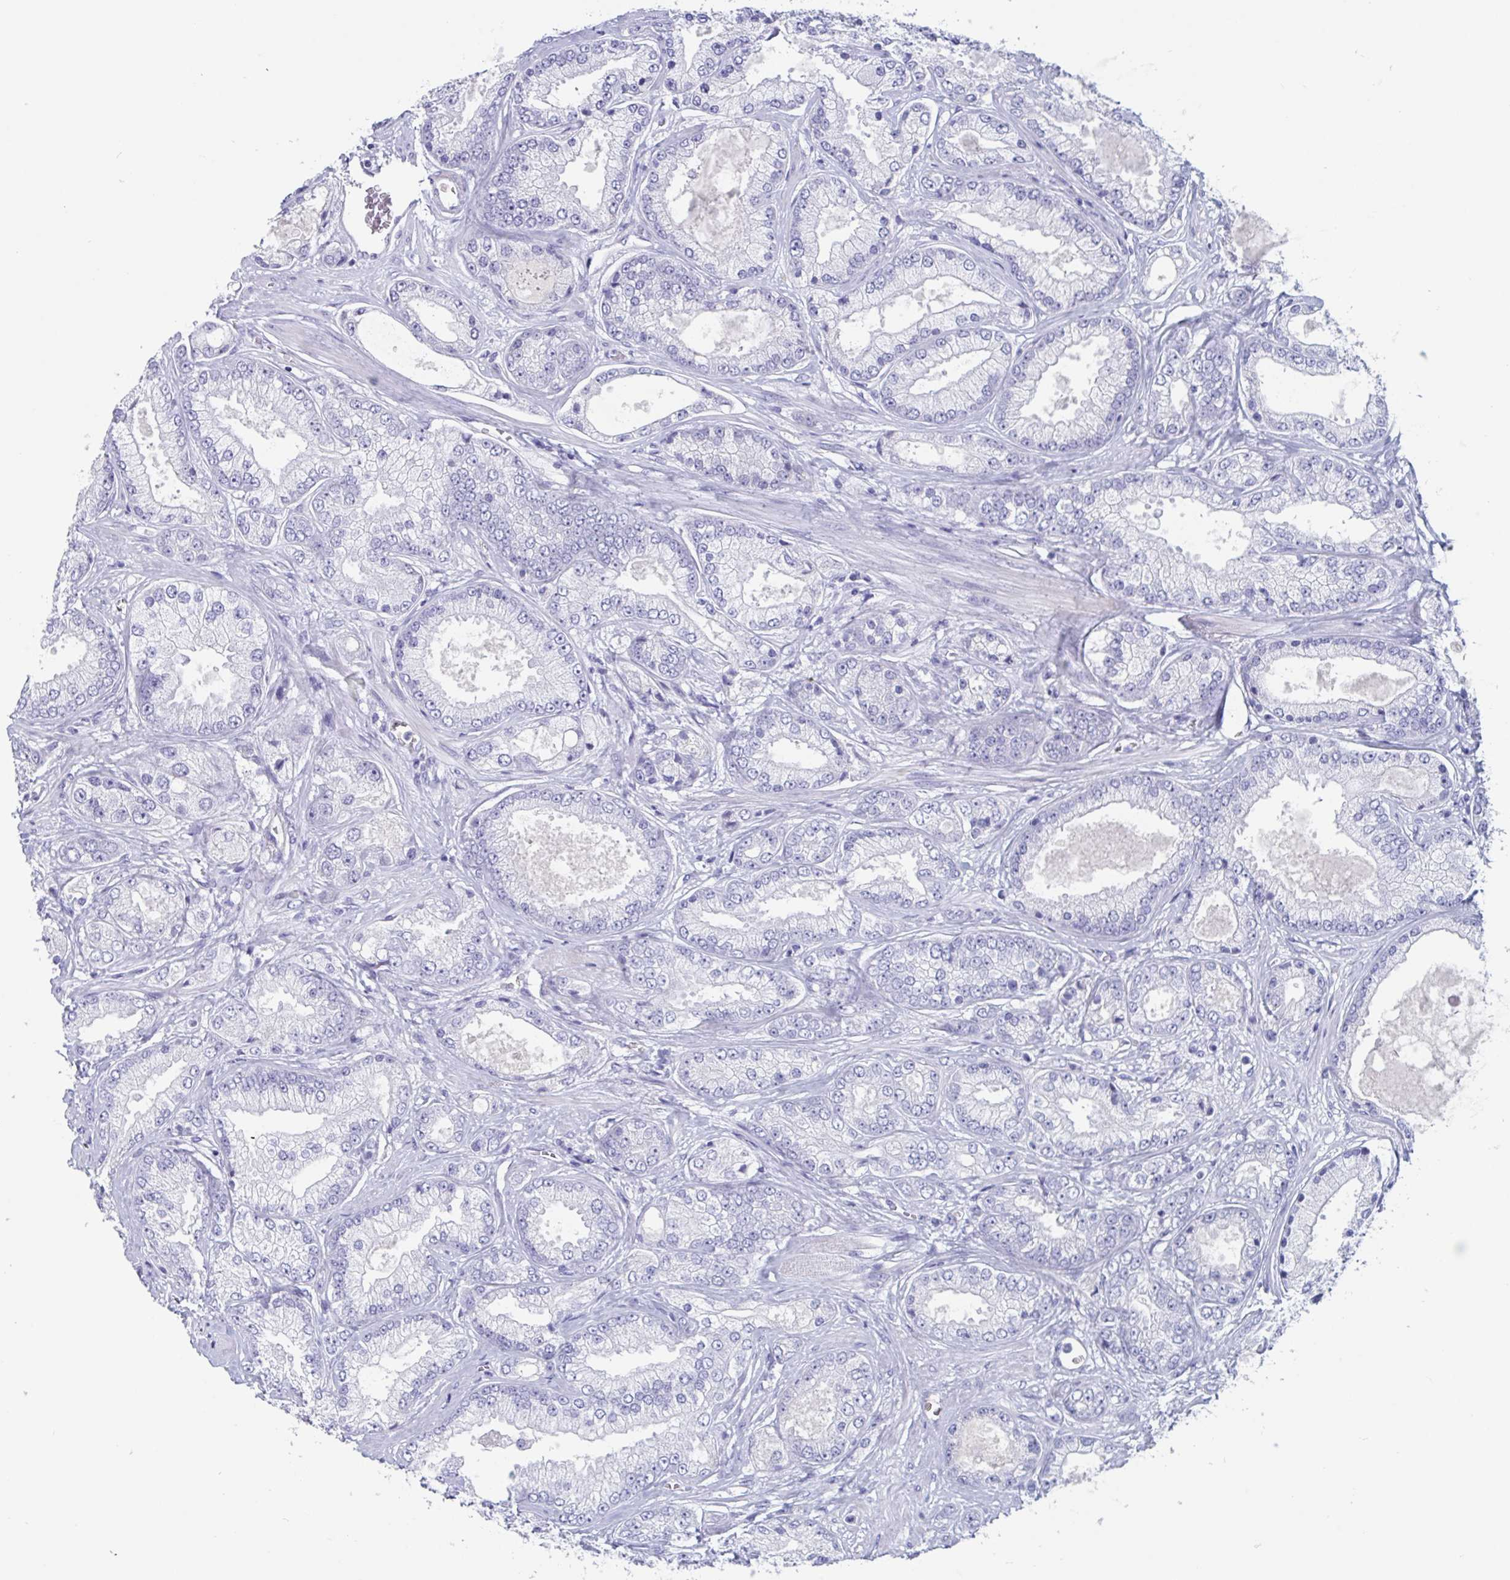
{"staining": {"intensity": "negative", "quantity": "none", "location": "none"}, "tissue": "prostate cancer", "cell_type": "Tumor cells", "image_type": "cancer", "snomed": [{"axis": "morphology", "description": "Adenocarcinoma, High grade"}, {"axis": "topography", "description": "Prostate"}], "caption": "Immunohistochemistry (IHC) micrograph of prostate cancer (adenocarcinoma (high-grade)) stained for a protein (brown), which reveals no staining in tumor cells.", "gene": "DPEP3", "patient": {"sex": "male", "age": 67}}